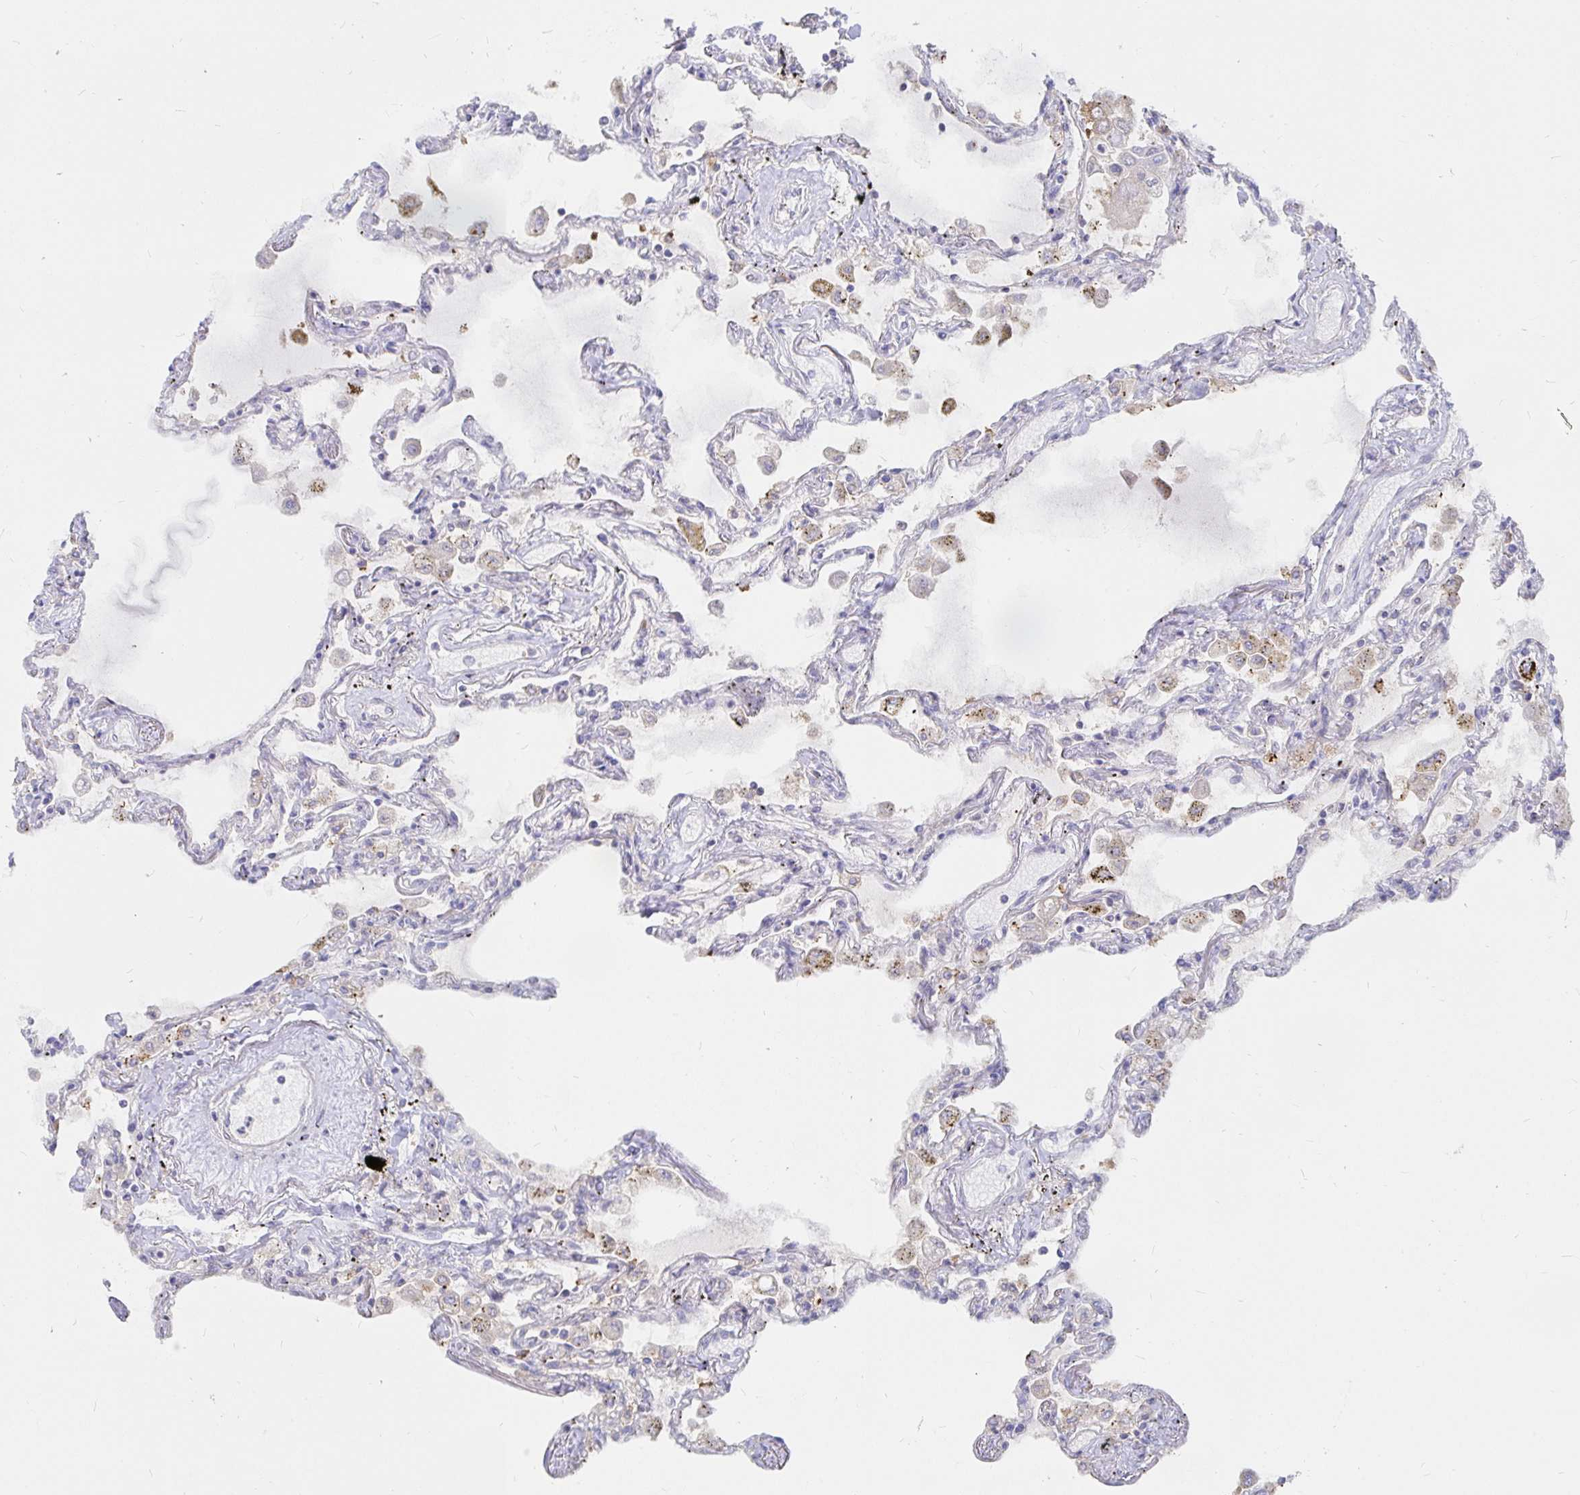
{"staining": {"intensity": "strong", "quantity": "<25%", "location": "cytoplasmic/membranous"}, "tissue": "lung", "cell_type": "Alveolar cells", "image_type": "normal", "snomed": [{"axis": "morphology", "description": "Normal tissue, NOS"}, {"axis": "morphology", "description": "Adenocarcinoma, NOS"}, {"axis": "topography", "description": "Cartilage tissue"}, {"axis": "topography", "description": "Lung"}], "caption": "Benign lung was stained to show a protein in brown. There is medium levels of strong cytoplasmic/membranous expression in about <25% of alveolar cells. The protein is shown in brown color, while the nuclei are stained blue.", "gene": "KCTD19", "patient": {"sex": "female", "age": 67}}